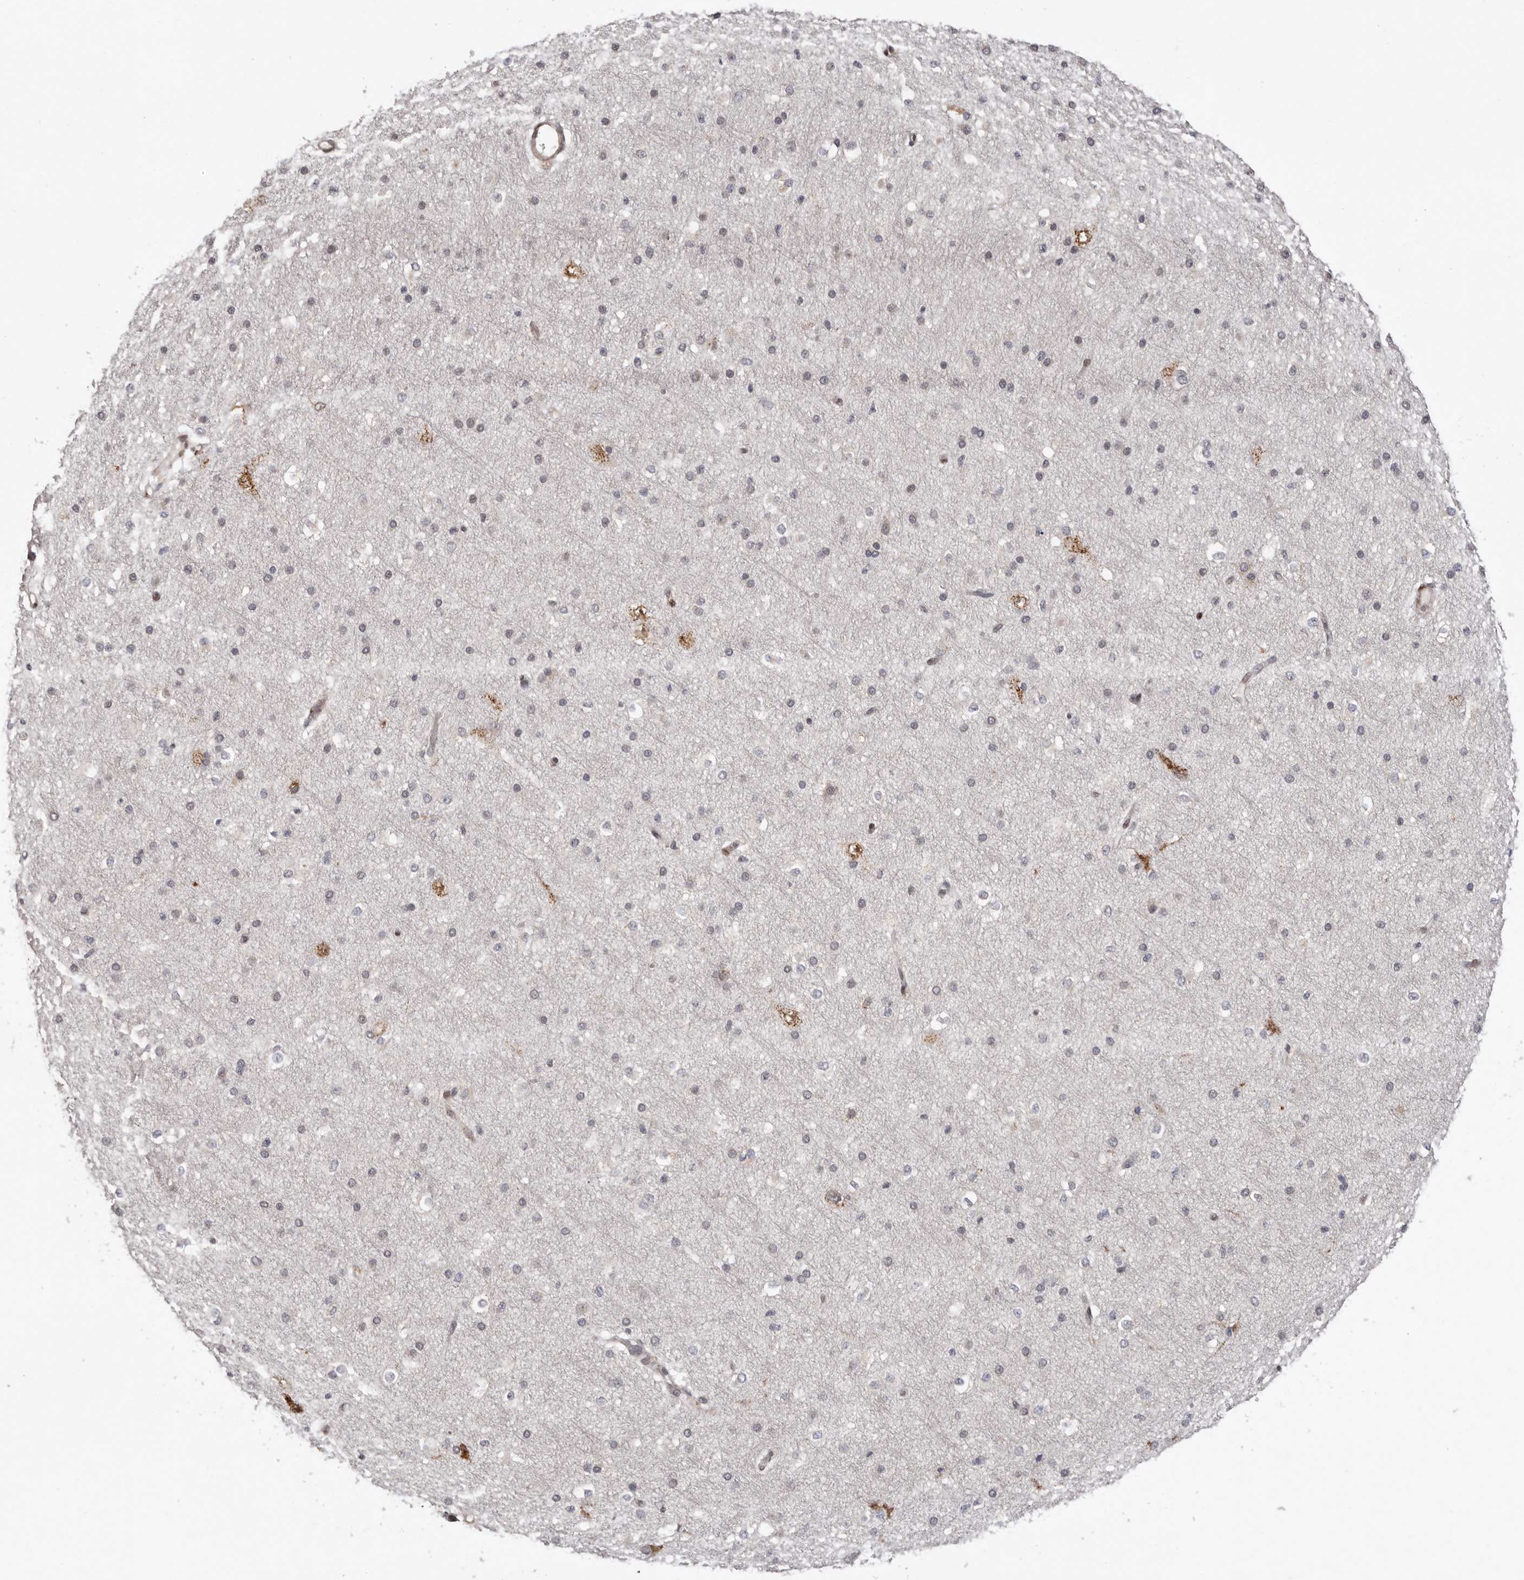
{"staining": {"intensity": "moderate", "quantity": "25%-75%", "location": "cytoplasmic/membranous"}, "tissue": "cerebral cortex", "cell_type": "Endothelial cells", "image_type": "normal", "snomed": [{"axis": "morphology", "description": "Normal tissue, NOS"}, {"axis": "morphology", "description": "Developmental malformation"}, {"axis": "topography", "description": "Cerebral cortex"}], "caption": "The micrograph displays staining of normal cerebral cortex, revealing moderate cytoplasmic/membranous protein expression (brown color) within endothelial cells. Nuclei are stained in blue.", "gene": "SMAD7", "patient": {"sex": "female", "age": 30}}